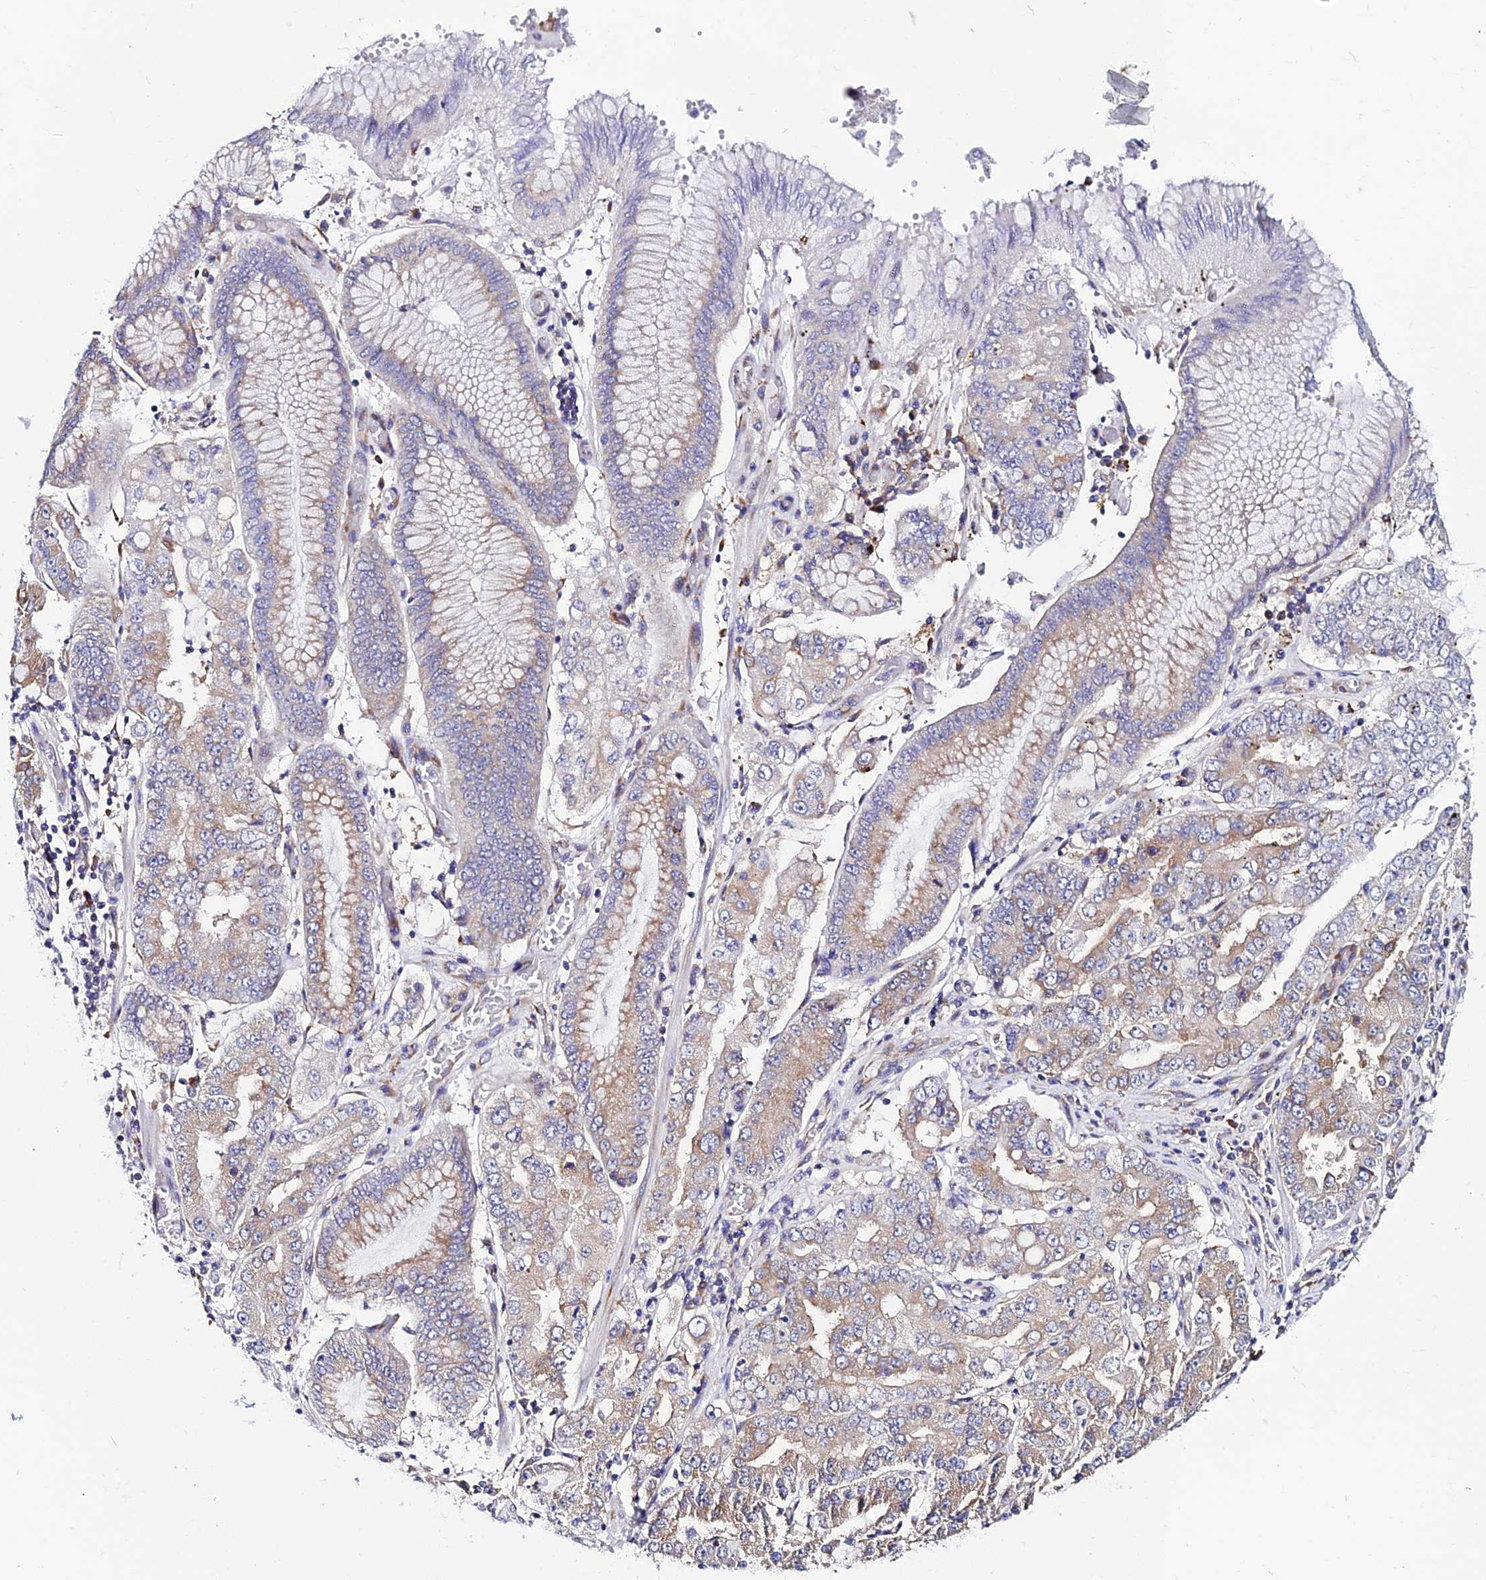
{"staining": {"intensity": "weak", "quantity": "25%-75%", "location": "cytoplasmic/membranous"}, "tissue": "stomach cancer", "cell_type": "Tumor cells", "image_type": "cancer", "snomed": [{"axis": "morphology", "description": "Adenocarcinoma, NOS"}, {"axis": "topography", "description": "Stomach"}], "caption": "Immunohistochemical staining of stomach adenocarcinoma exhibits low levels of weak cytoplasmic/membranous protein staining in approximately 25%-75% of tumor cells.", "gene": "EEF1G", "patient": {"sex": "male", "age": 76}}